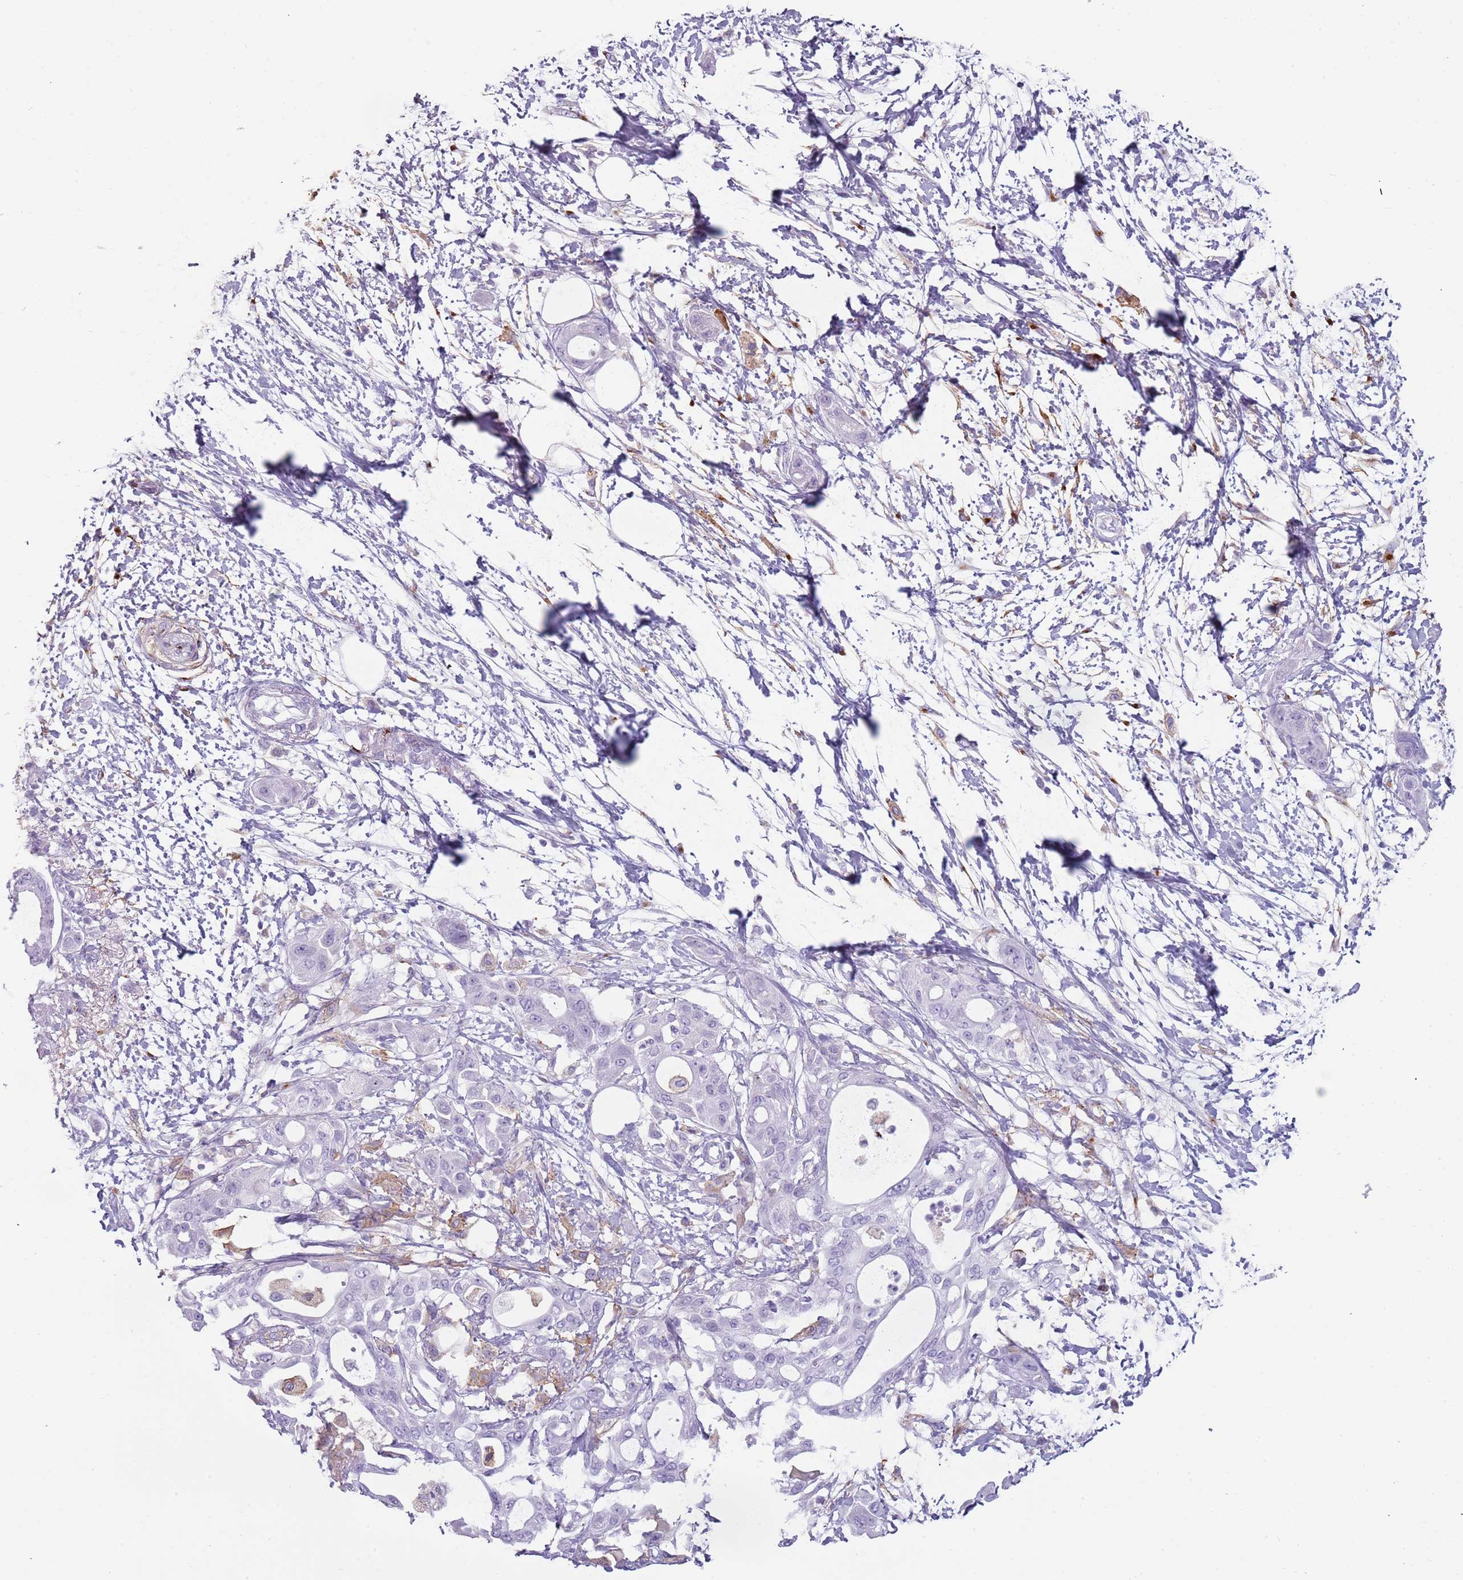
{"staining": {"intensity": "negative", "quantity": "none", "location": "none"}, "tissue": "pancreatic cancer", "cell_type": "Tumor cells", "image_type": "cancer", "snomed": [{"axis": "morphology", "description": "Adenocarcinoma, NOS"}, {"axis": "topography", "description": "Pancreas"}], "caption": "Immunohistochemical staining of pancreatic cancer exhibits no significant expression in tumor cells. Brightfield microscopy of immunohistochemistry (IHC) stained with DAB (brown) and hematoxylin (blue), captured at high magnification.", "gene": "COLEC12", "patient": {"sex": "male", "age": 68}}